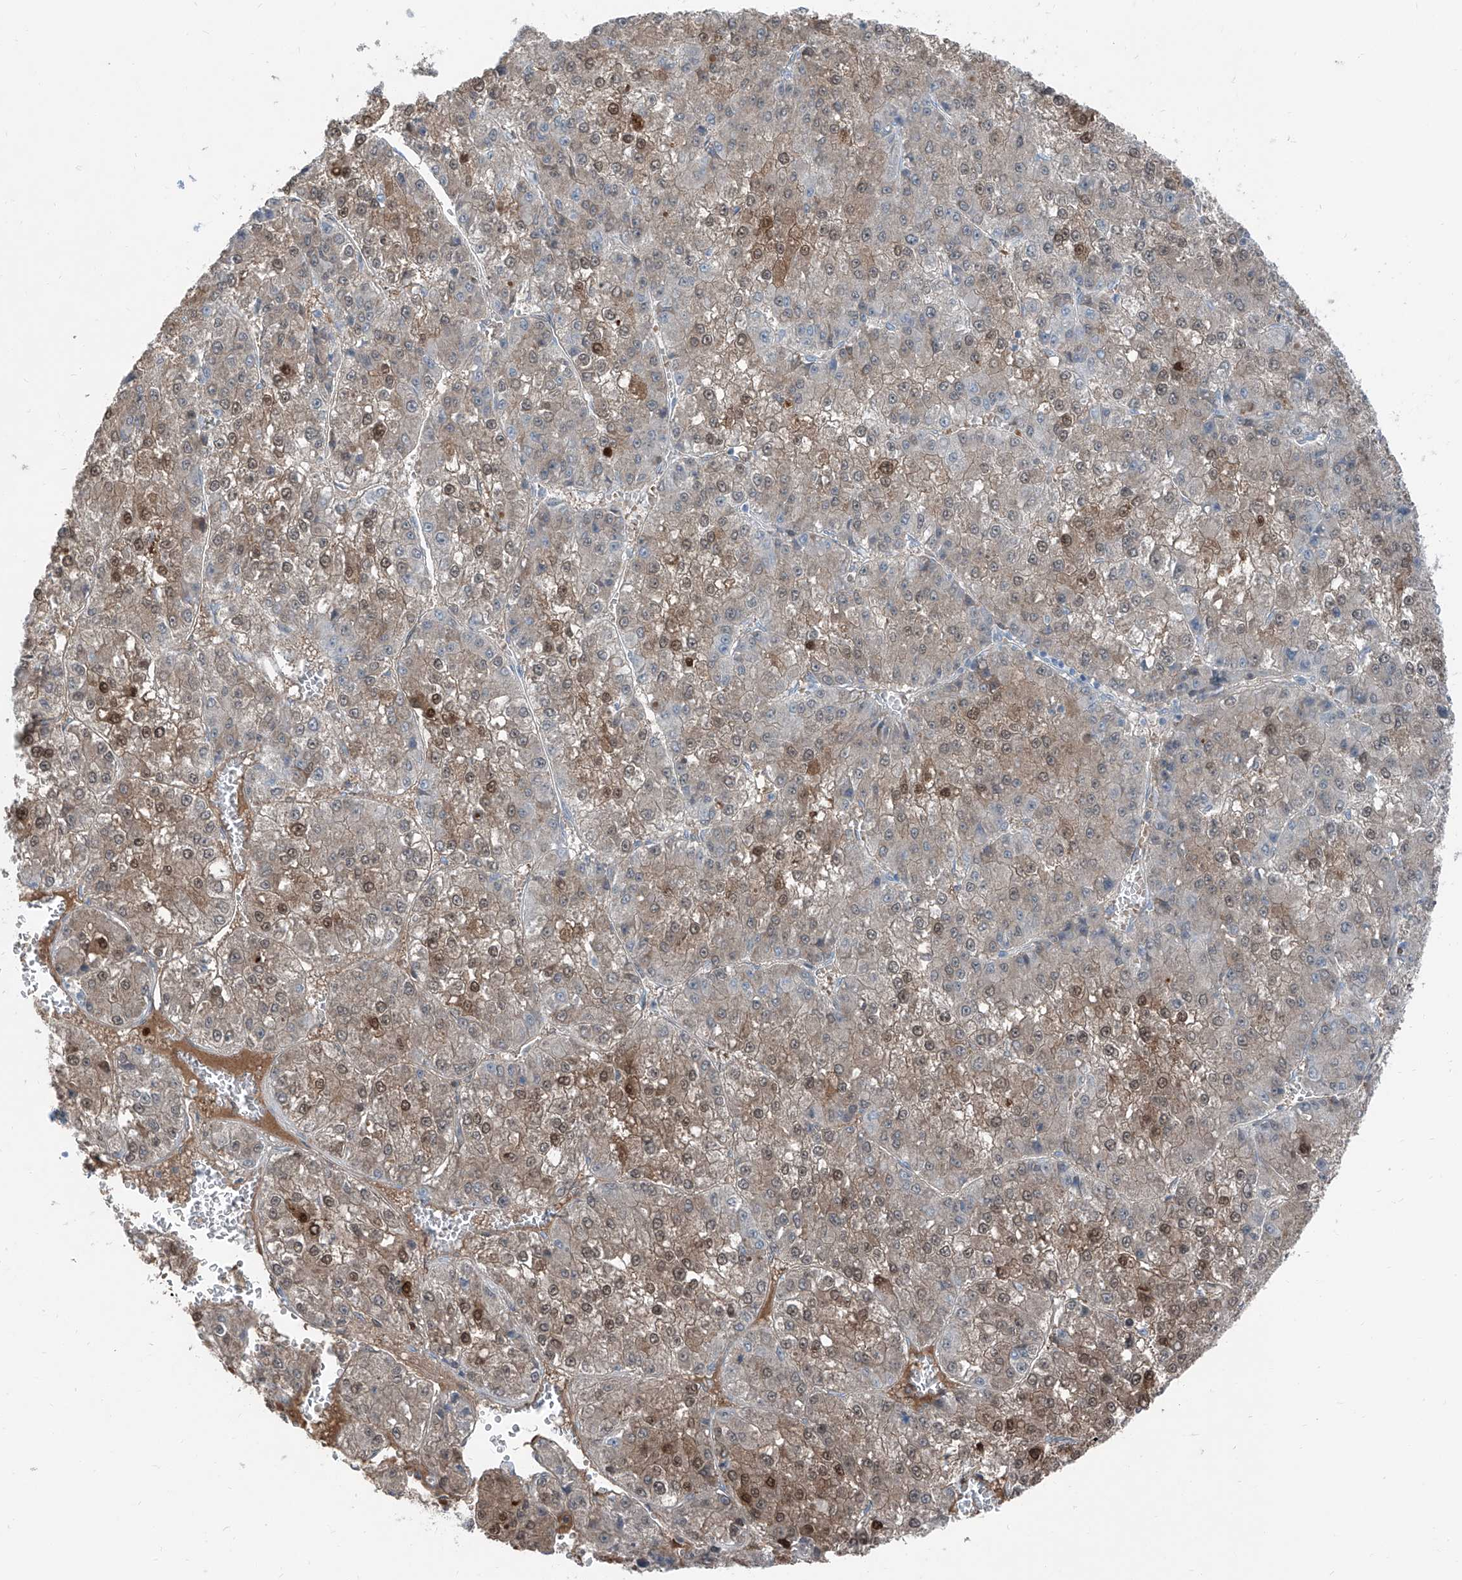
{"staining": {"intensity": "moderate", "quantity": "25%-75%", "location": "cytoplasmic/membranous,nuclear"}, "tissue": "liver cancer", "cell_type": "Tumor cells", "image_type": "cancer", "snomed": [{"axis": "morphology", "description": "Carcinoma, Hepatocellular, NOS"}, {"axis": "topography", "description": "Liver"}], "caption": "Protein staining demonstrates moderate cytoplasmic/membranous and nuclear positivity in about 25%-75% of tumor cells in hepatocellular carcinoma (liver).", "gene": "RGN", "patient": {"sex": "female", "age": 73}}